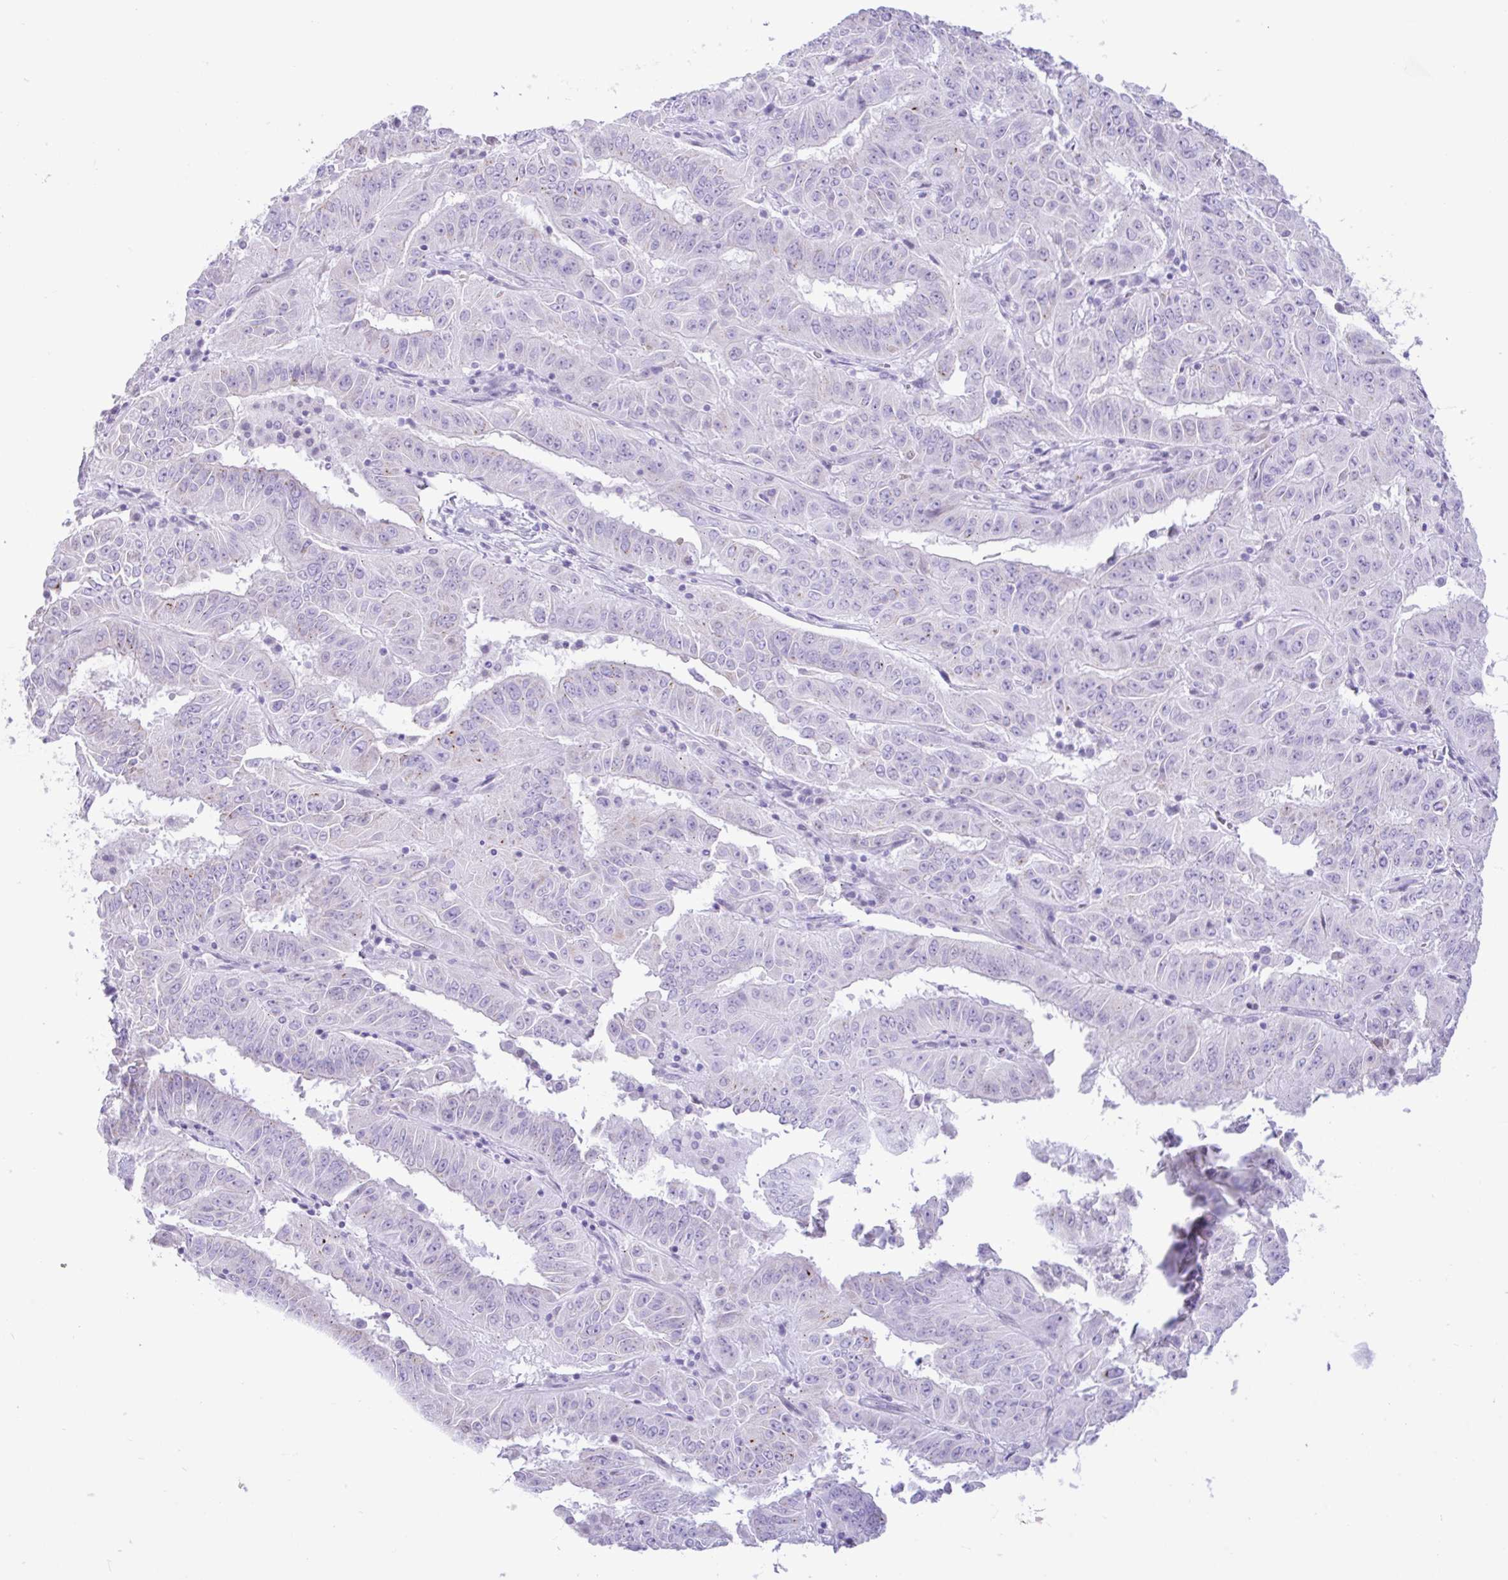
{"staining": {"intensity": "negative", "quantity": "none", "location": "none"}, "tissue": "pancreatic cancer", "cell_type": "Tumor cells", "image_type": "cancer", "snomed": [{"axis": "morphology", "description": "Adenocarcinoma, NOS"}, {"axis": "topography", "description": "Pancreas"}], "caption": "This is an IHC image of pancreatic cancer. There is no expression in tumor cells.", "gene": "REEP1", "patient": {"sex": "male", "age": 63}}